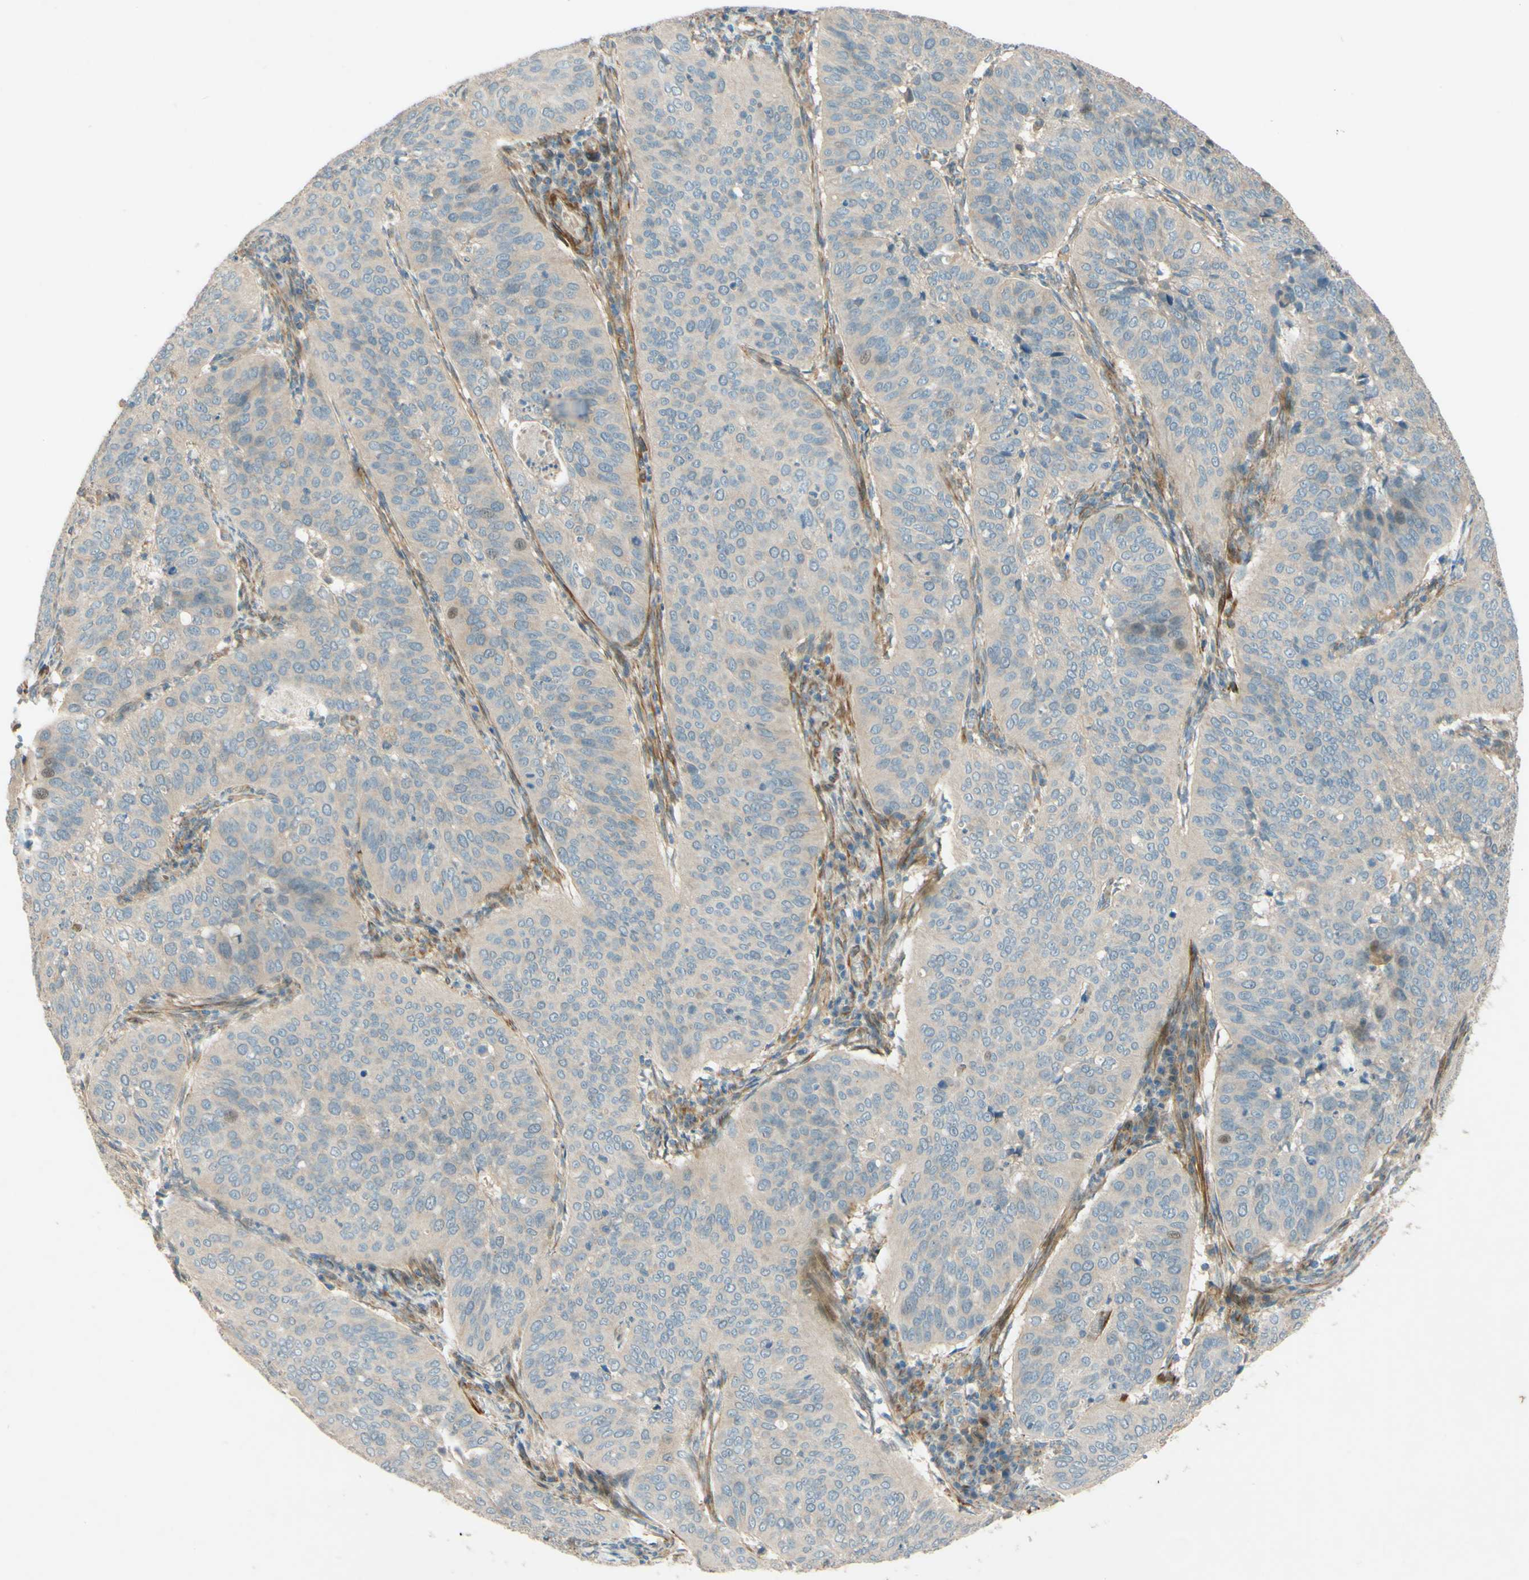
{"staining": {"intensity": "weak", "quantity": ">75%", "location": "cytoplasmic/membranous"}, "tissue": "cervical cancer", "cell_type": "Tumor cells", "image_type": "cancer", "snomed": [{"axis": "morphology", "description": "Normal tissue, NOS"}, {"axis": "morphology", "description": "Squamous cell carcinoma, NOS"}, {"axis": "topography", "description": "Cervix"}], "caption": "Cervical squamous cell carcinoma stained with a protein marker shows weak staining in tumor cells.", "gene": "ADAM17", "patient": {"sex": "female", "age": 39}}